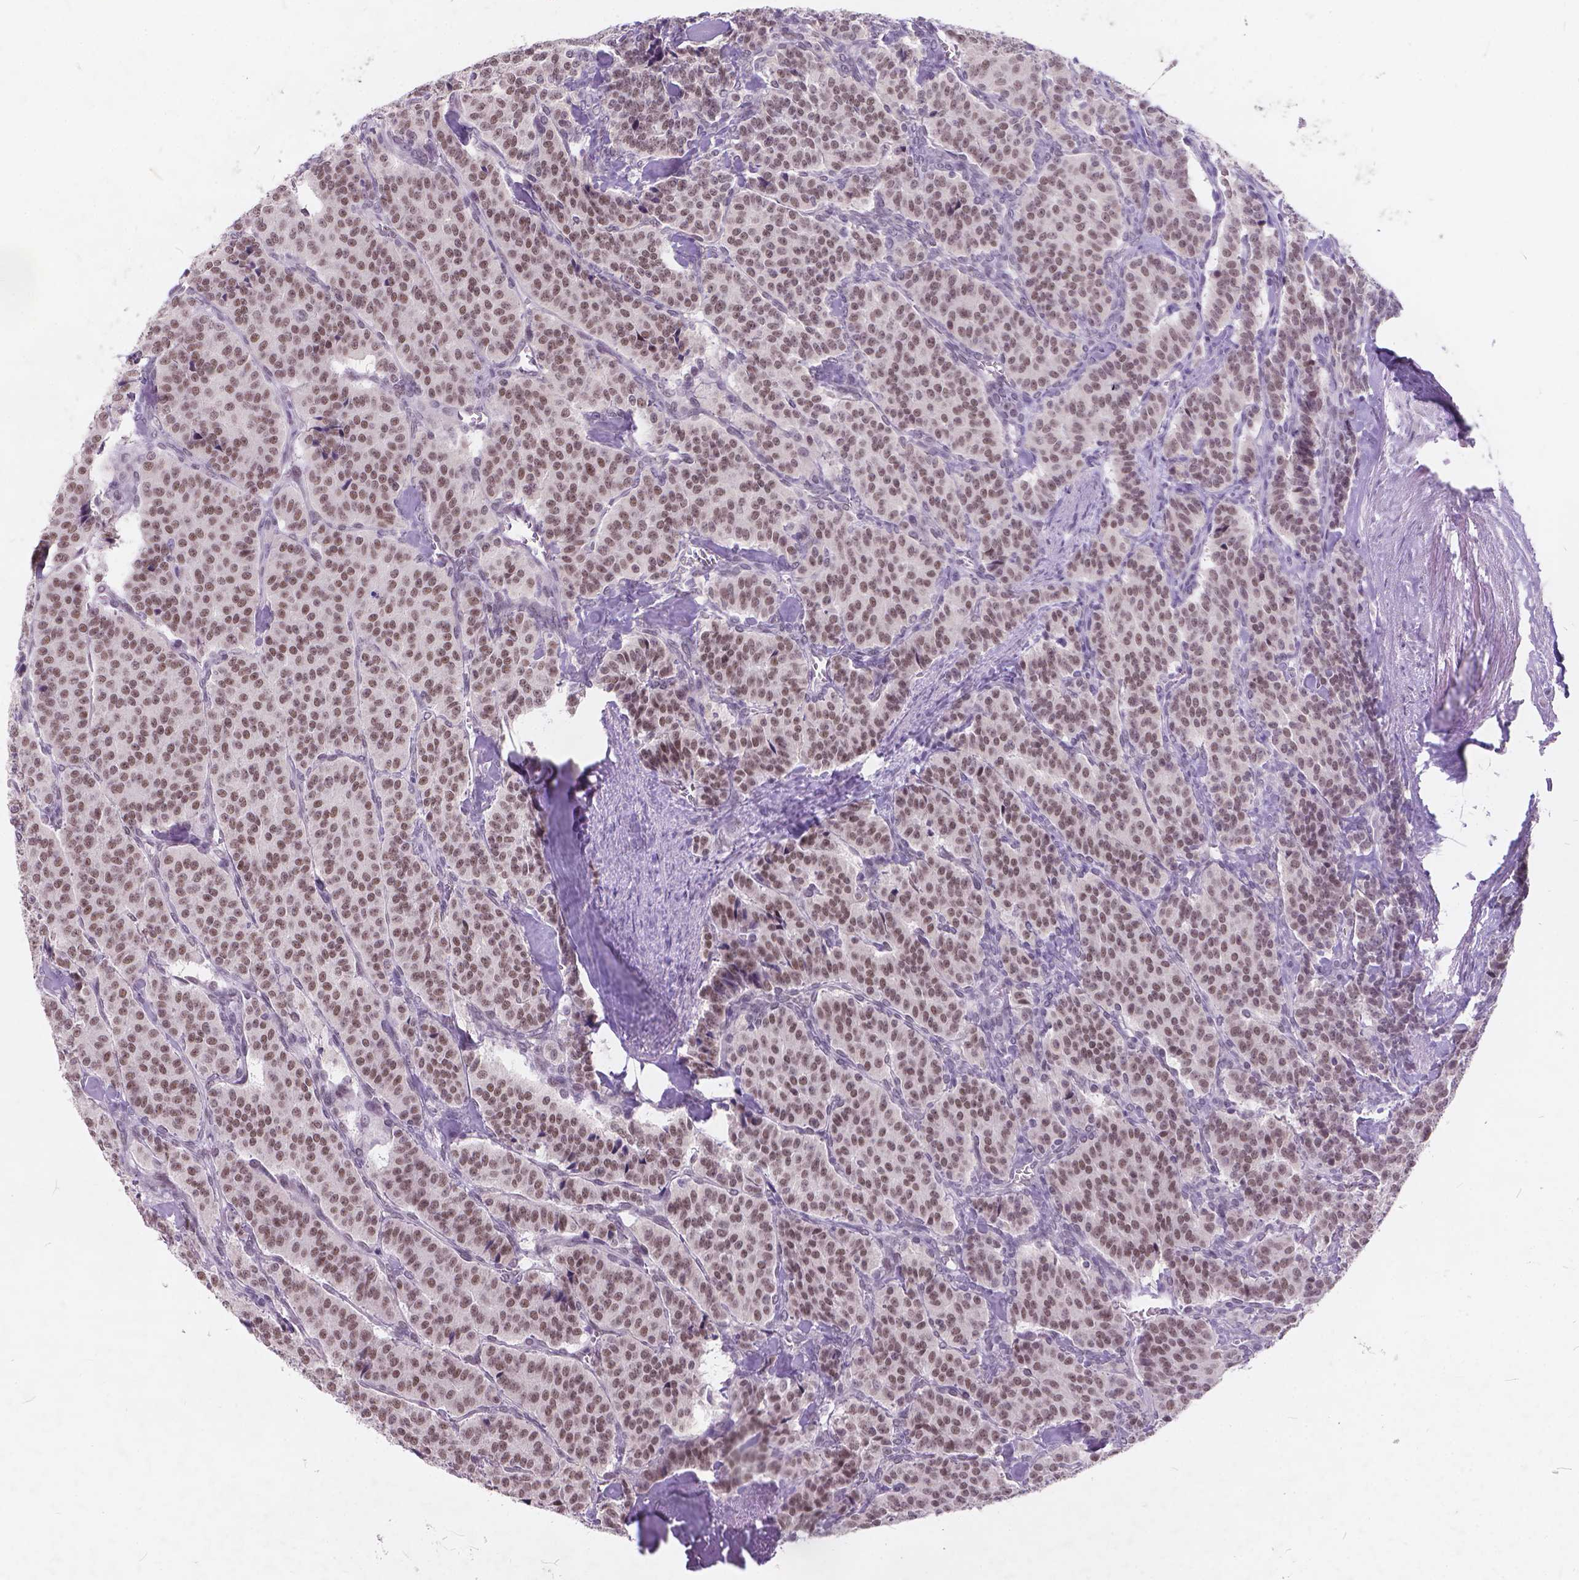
{"staining": {"intensity": "moderate", "quantity": ">75%", "location": "nuclear"}, "tissue": "carcinoid", "cell_type": "Tumor cells", "image_type": "cancer", "snomed": [{"axis": "morphology", "description": "Normal tissue, NOS"}, {"axis": "morphology", "description": "Carcinoid, malignant, NOS"}, {"axis": "topography", "description": "Lung"}], "caption": "Carcinoid stained for a protein (brown) exhibits moderate nuclear positive positivity in approximately >75% of tumor cells.", "gene": "FAM53A", "patient": {"sex": "female", "age": 46}}